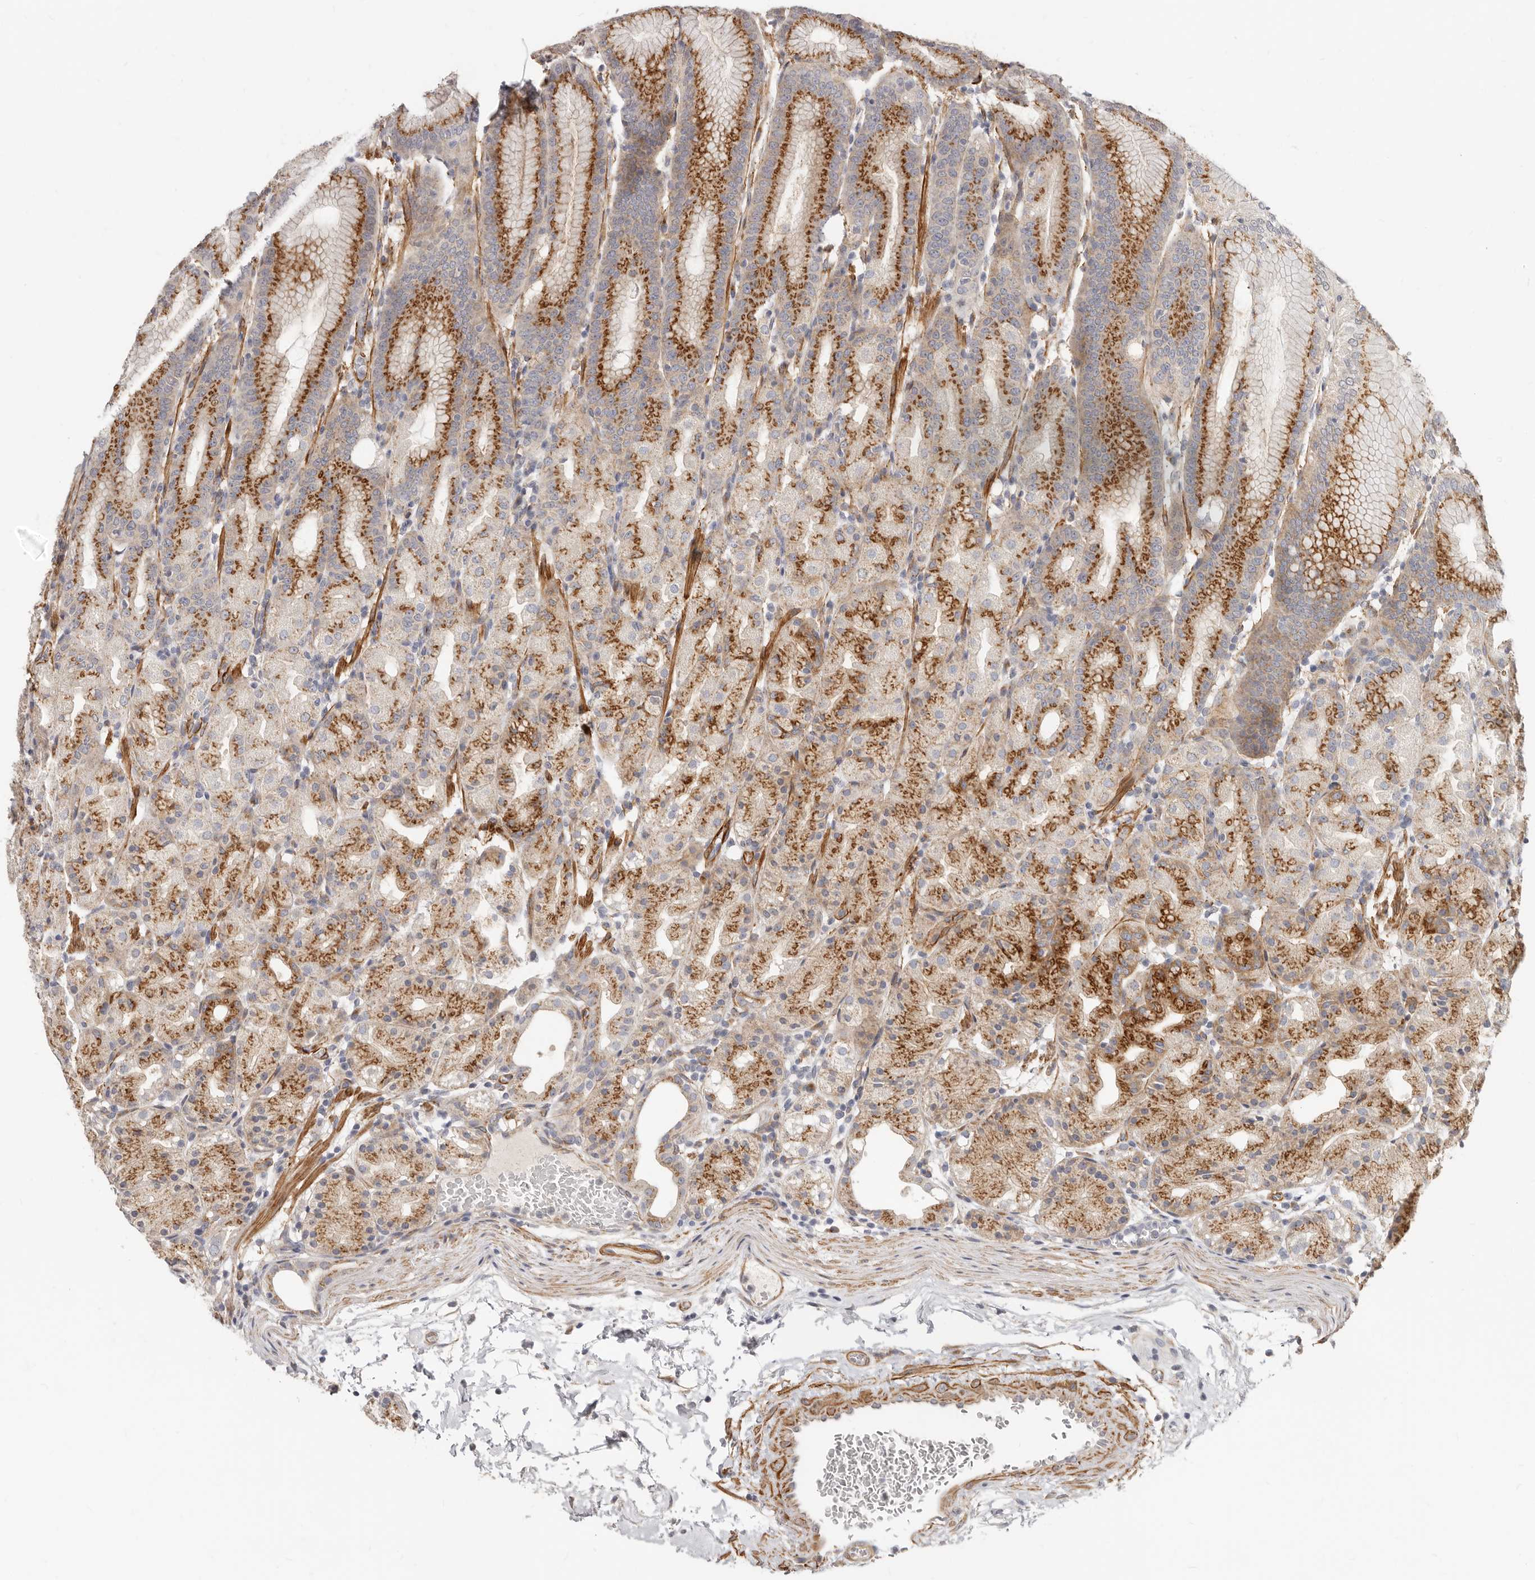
{"staining": {"intensity": "moderate", "quantity": ">75%", "location": "cytoplasmic/membranous"}, "tissue": "stomach", "cell_type": "Glandular cells", "image_type": "normal", "snomed": [{"axis": "morphology", "description": "Normal tissue, NOS"}, {"axis": "topography", "description": "Stomach, upper"}], "caption": "Protein staining by IHC displays moderate cytoplasmic/membranous staining in approximately >75% of glandular cells in unremarkable stomach.", "gene": "RABAC1", "patient": {"sex": "male", "age": 48}}